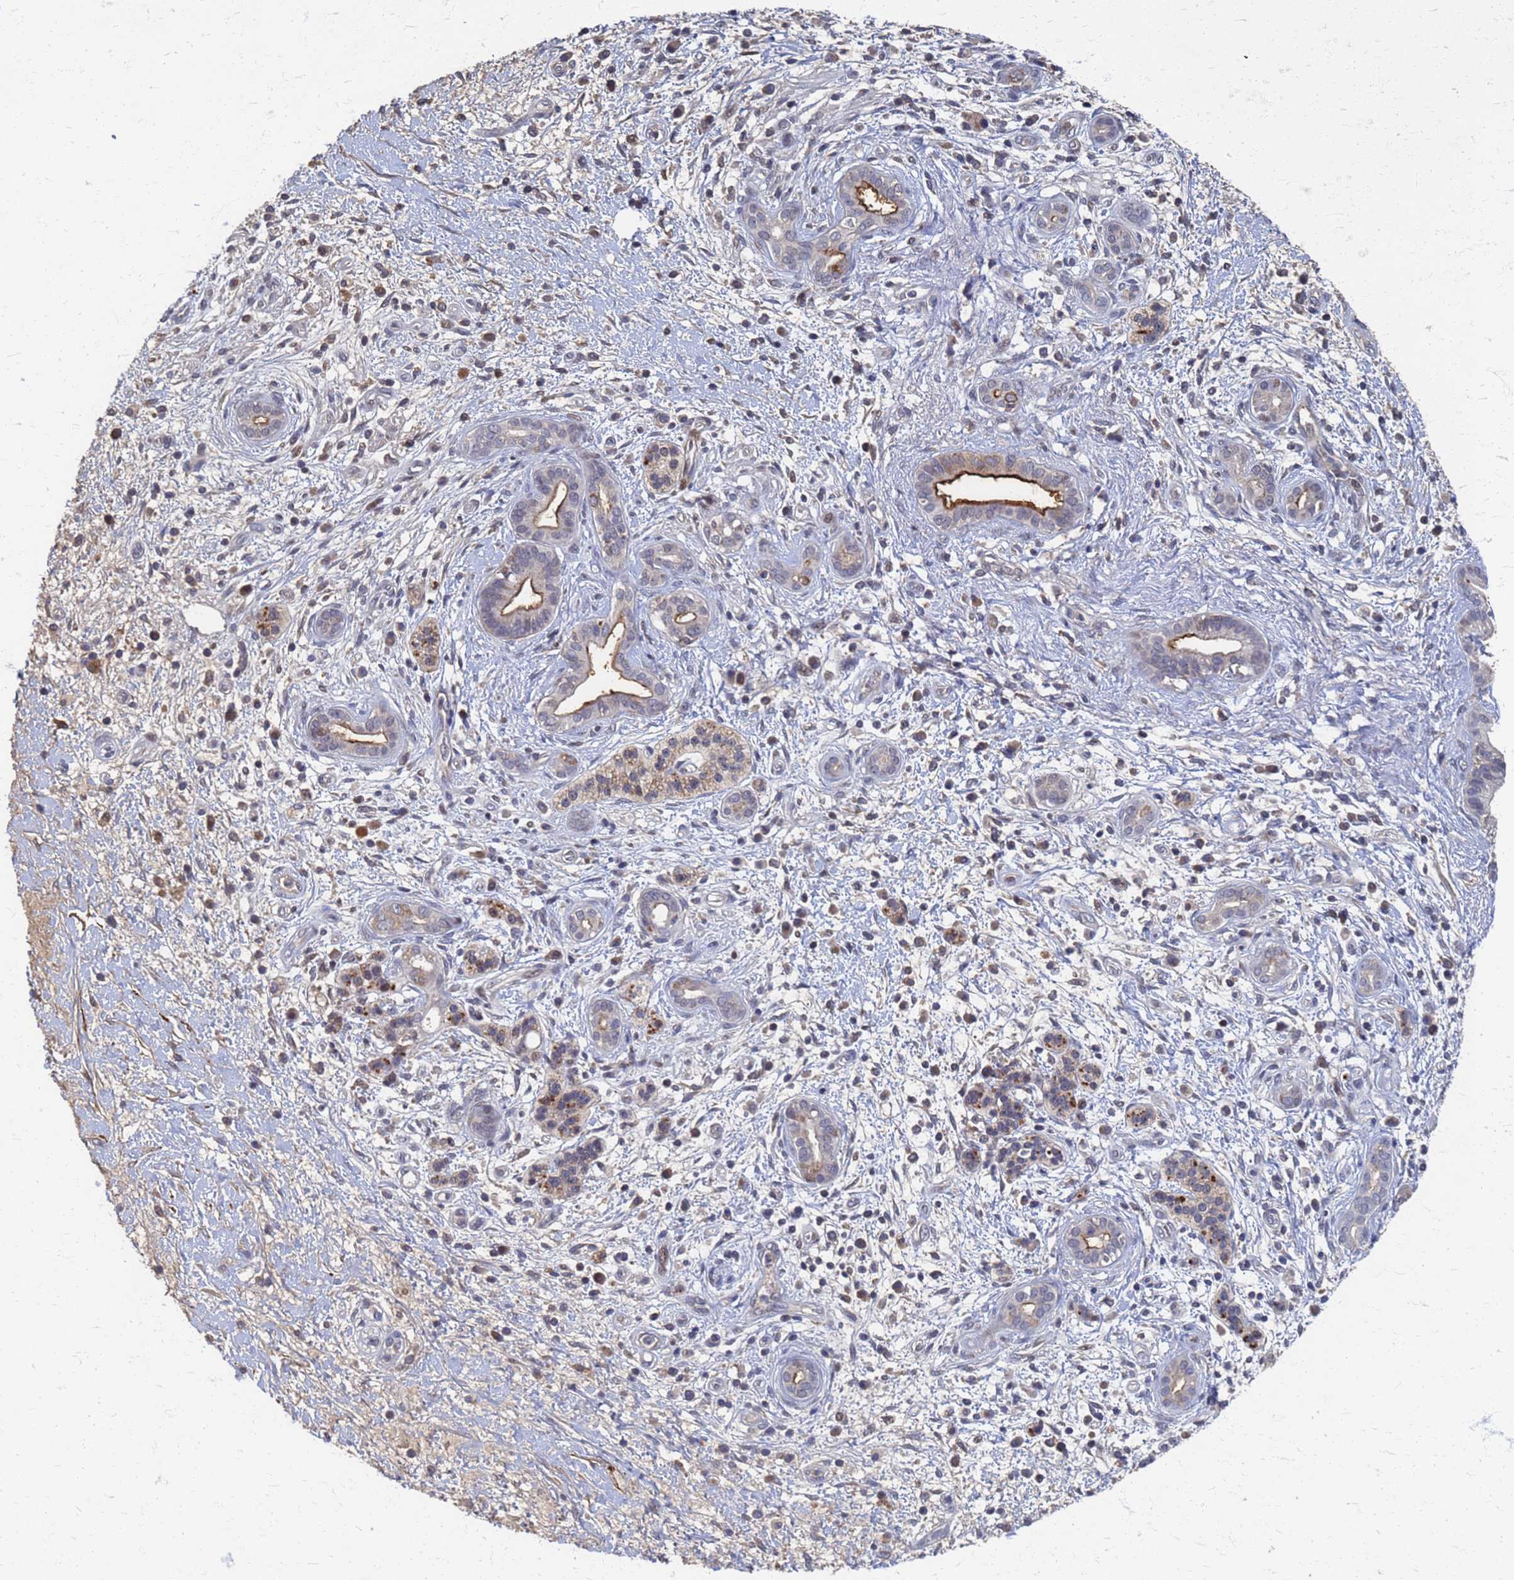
{"staining": {"intensity": "strong", "quantity": "<25%", "location": "cytoplasmic/membranous"}, "tissue": "pancreatic cancer", "cell_type": "Tumor cells", "image_type": "cancer", "snomed": [{"axis": "morphology", "description": "Adenocarcinoma, NOS"}, {"axis": "topography", "description": "Pancreas"}], "caption": "IHC (DAB (3,3'-diaminobenzidine)) staining of human adenocarcinoma (pancreatic) demonstrates strong cytoplasmic/membranous protein expression in about <25% of tumor cells. The staining is performed using DAB brown chromogen to label protein expression. The nuclei are counter-stained blue using hematoxylin.", "gene": "ATPAF1", "patient": {"sex": "male", "age": 78}}